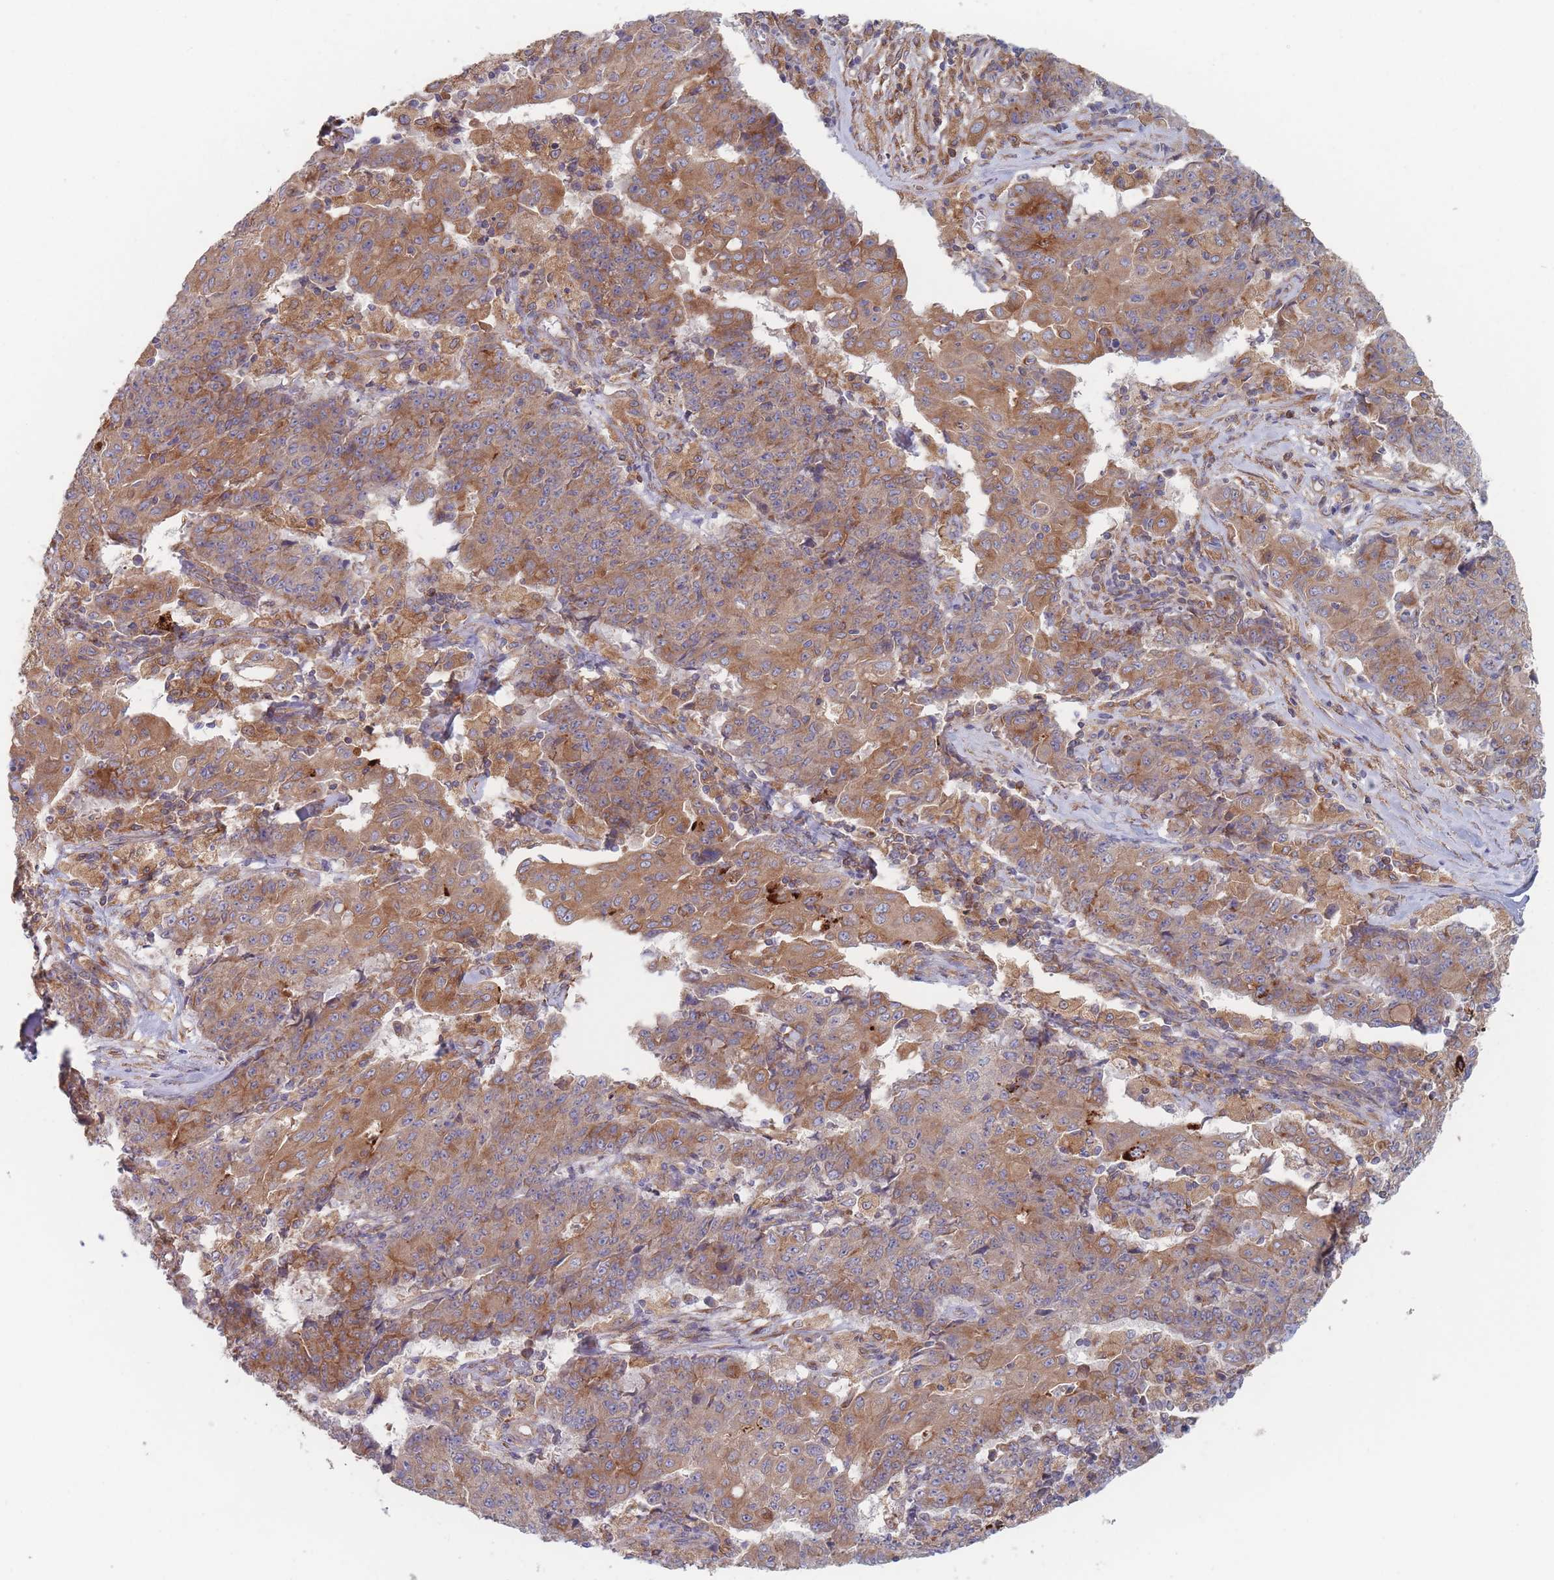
{"staining": {"intensity": "moderate", "quantity": ">75%", "location": "cytoplasmic/membranous"}, "tissue": "ovarian cancer", "cell_type": "Tumor cells", "image_type": "cancer", "snomed": [{"axis": "morphology", "description": "Carcinoma, endometroid"}, {"axis": "topography", "description": "Ovary"}], "caption": "Endometroid carcinoma (ovarian) stained with a brown dye reveals moderate cytoplasmic/membranous positive expression in approximately >75% of tumor cells.", "gene": "KDSR", "patient": {"sex": "female", "age": 42}}